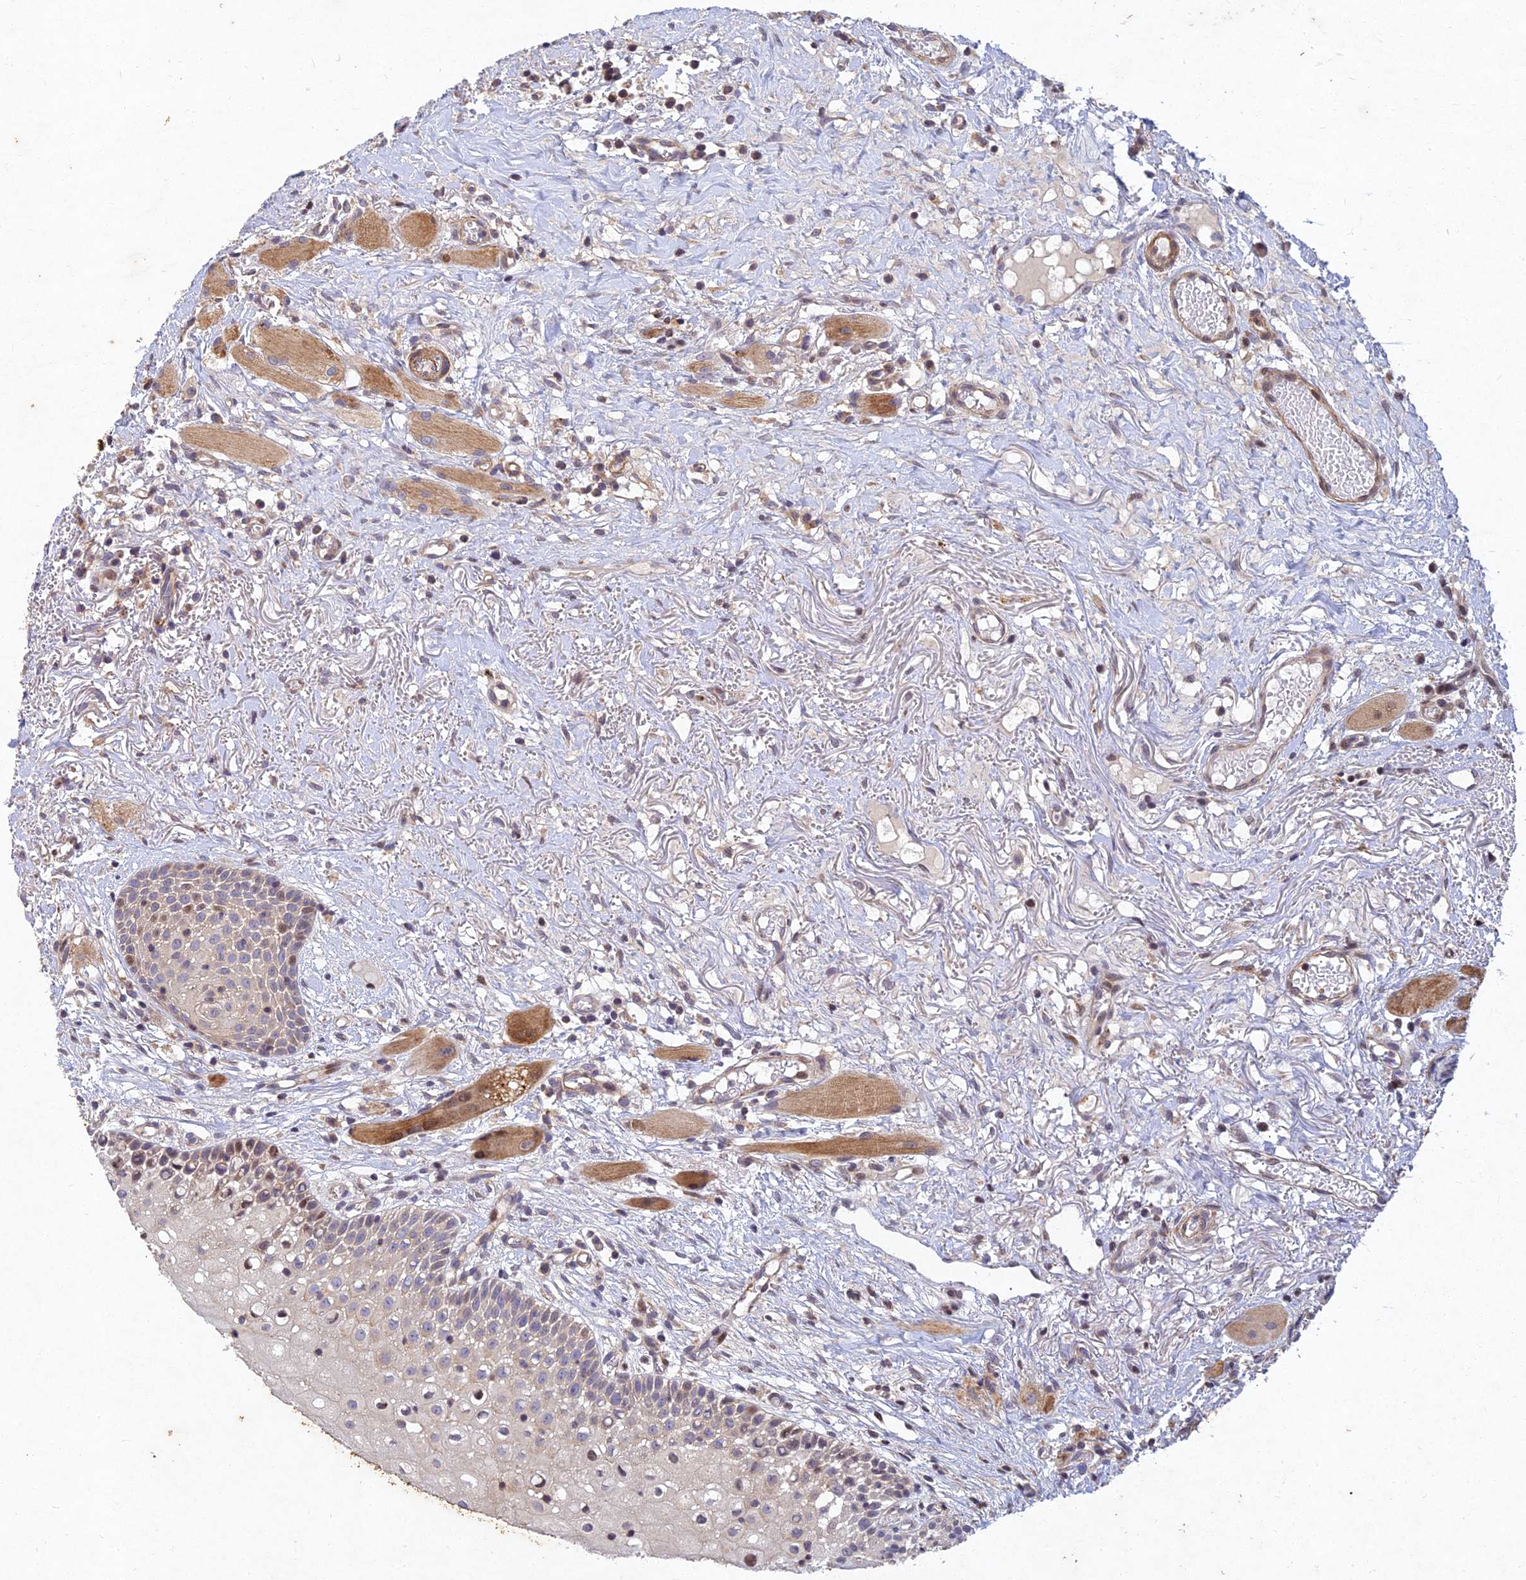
{"staining": {"intensity": "moderate", "quantity": "<25%", "location": "nuclear"}, "tissue": "oral mucosa", "cell_type": "Squamous epithelial cells", "image_type": "normal", "snomed": [{"axis": "morphology", "description": "Normal tissue, NOS"}, {"axis": "topography", "description": "Oral tissue"}], "caption": "The photomicrograph reveals staining of benign oral mucosa, revealing moderate nuclear protein expression (brown color) within squamous epithelial cells.", "gene": "RELCH", "patient": {"sex": "female", "age": 69}}